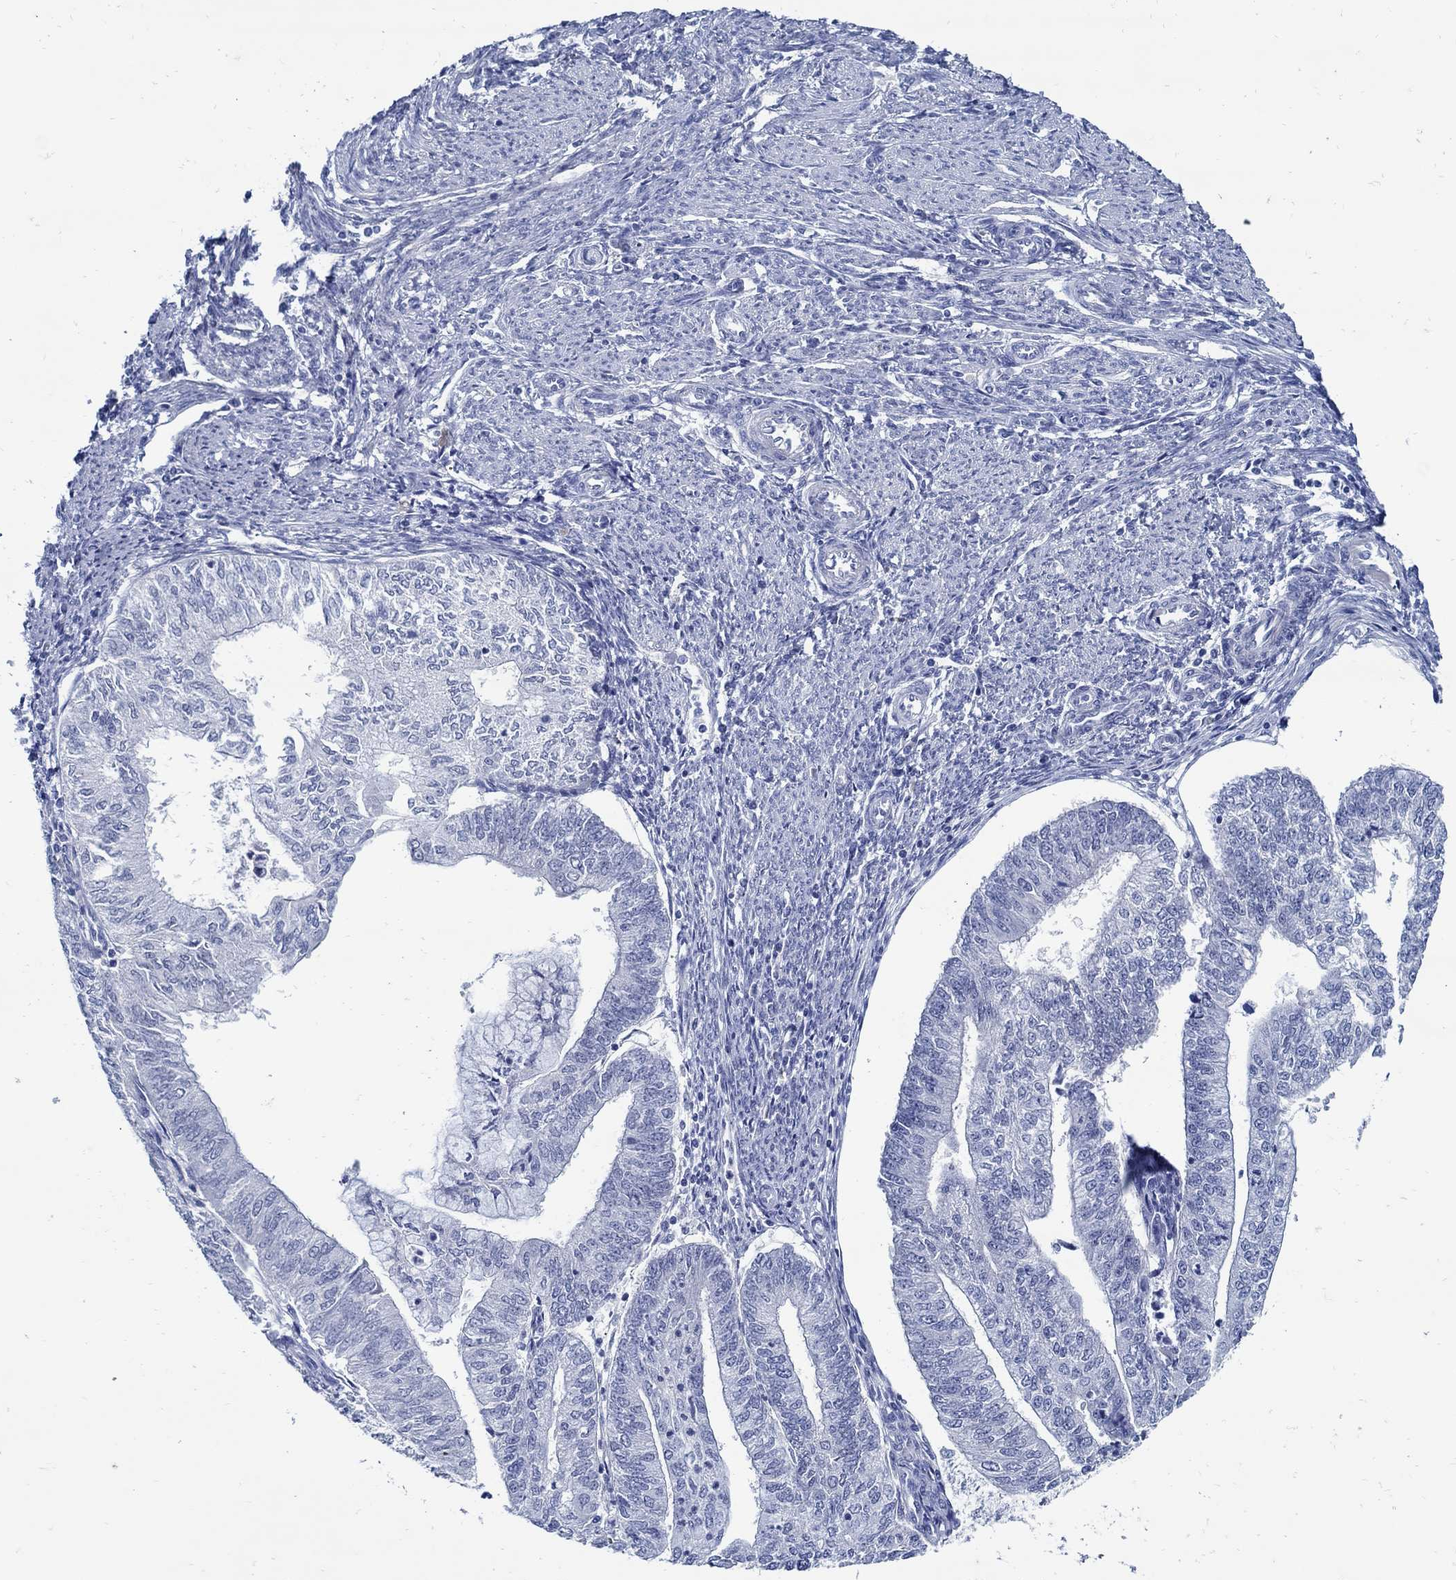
{"staining": {"intensity": "negative", "quantity": "none", "location": "none"}, "tissue": "endometrial cancer", "cell_type": "Tumor cells", "image_type": "cancer", "snomed": [{"axis": "morphology", "description": "Adenocarcinoma, NOS"}, {"axis": "topography", "description": "Endometrium"}], "caption": "Endometrial adenocarcinoma was stained to show a protein in brown. There is no significant staining in tumor cells.", "gene": "PAX9", "patient": {"sex": "female", "age": 59}}